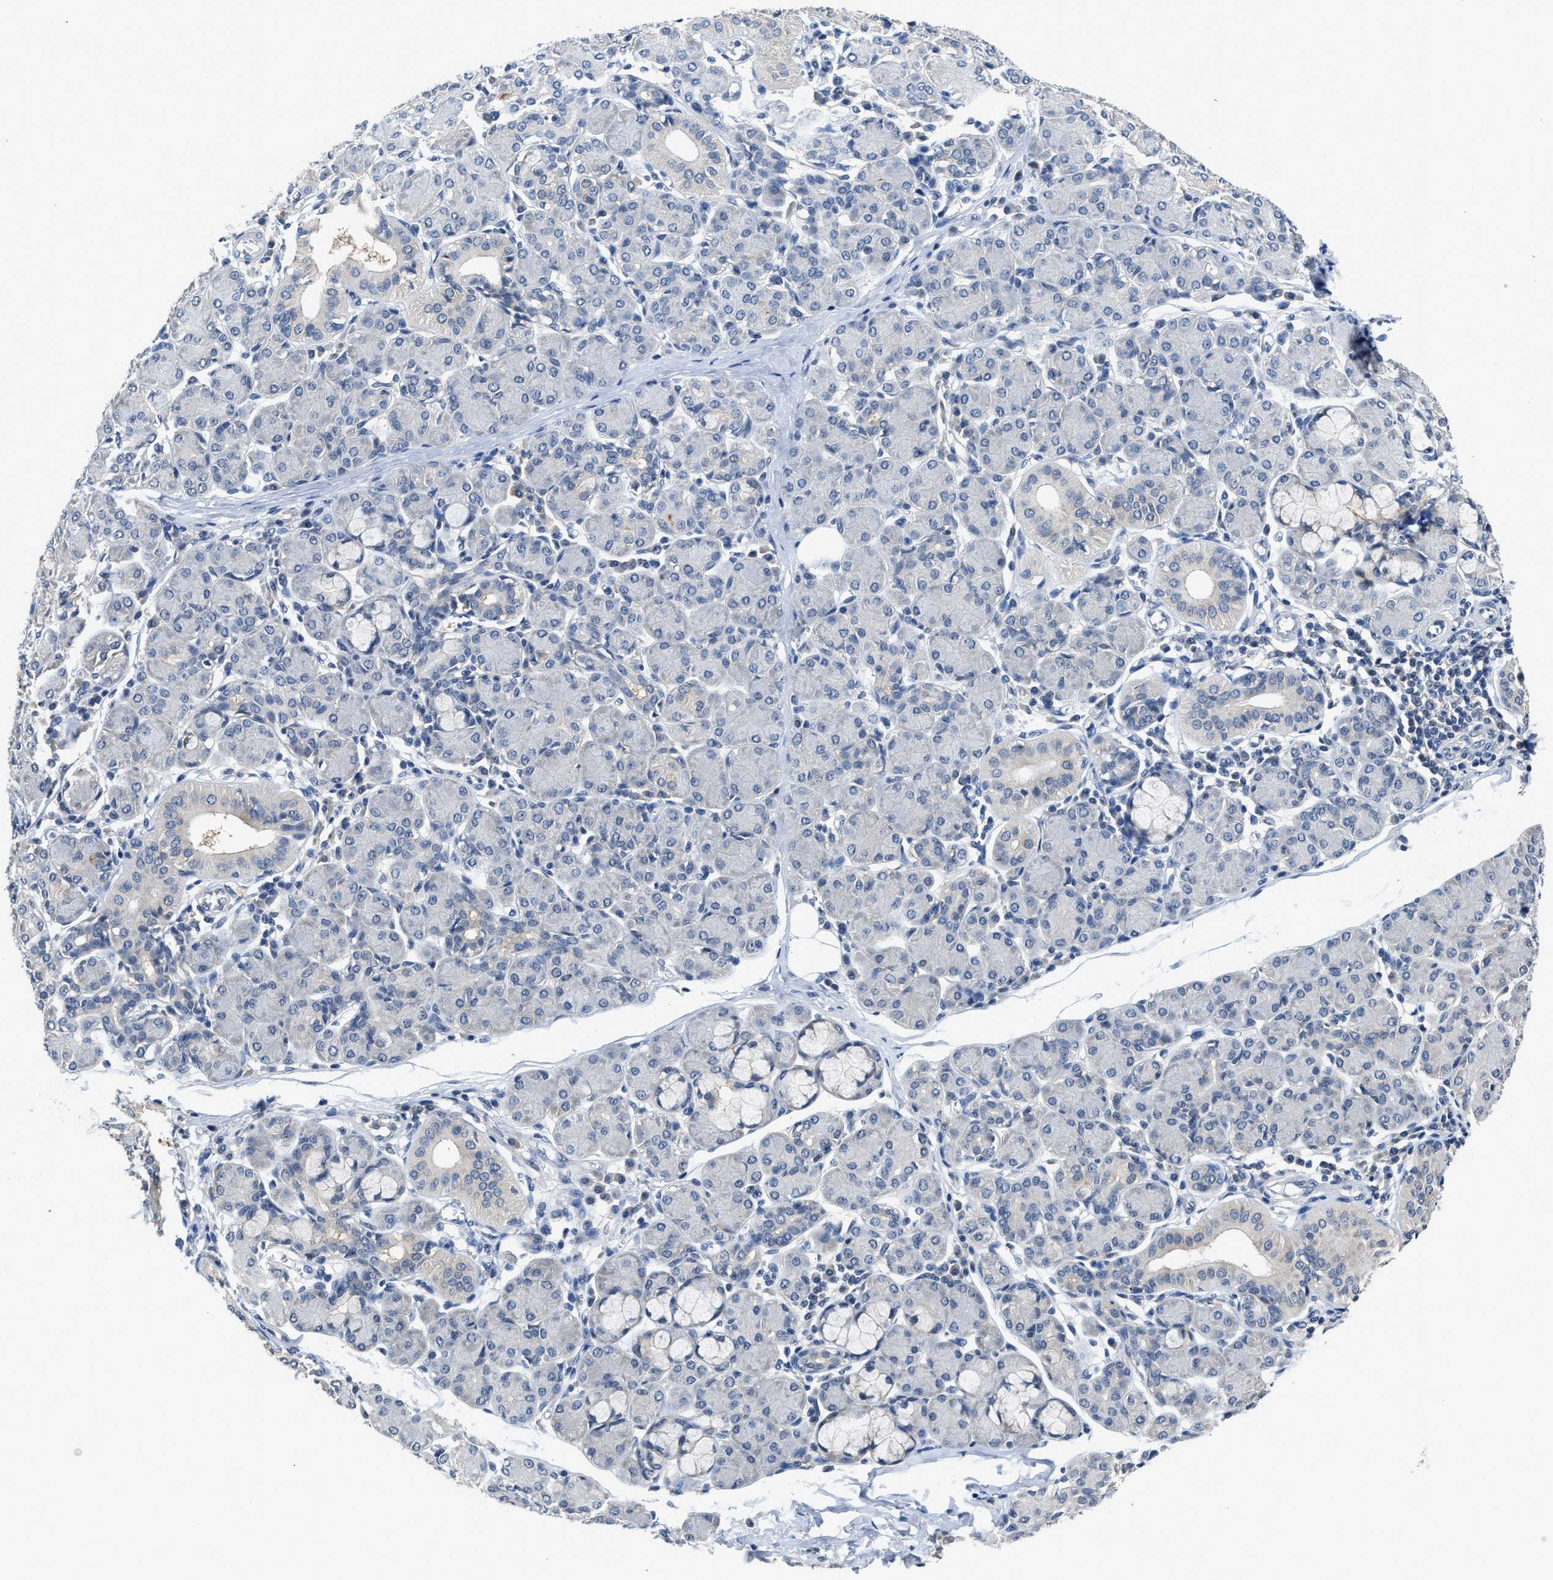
{"staining": {"intensity": "negative", "quantity": "none", "location": "none"}, "tissue": "salivary gland", "cell_type": "Glandular cells", "image_type": "normal", "snomed": [{"axis": "morphology", "description": "Normal tissue, NOS"}, {"axis": "morphology", "description": "Inflammation, NOS"}, {"axis": "topography", "description": "Lymph node"}, {"axis": "topography", "description": "Salivary gland"}], "caption": "Salivary gland stained for a protein using immunohistochemistry shows no positivity glandular cells.", "gene": "INHA", "patient": {"sex": "male", "age": 3}}